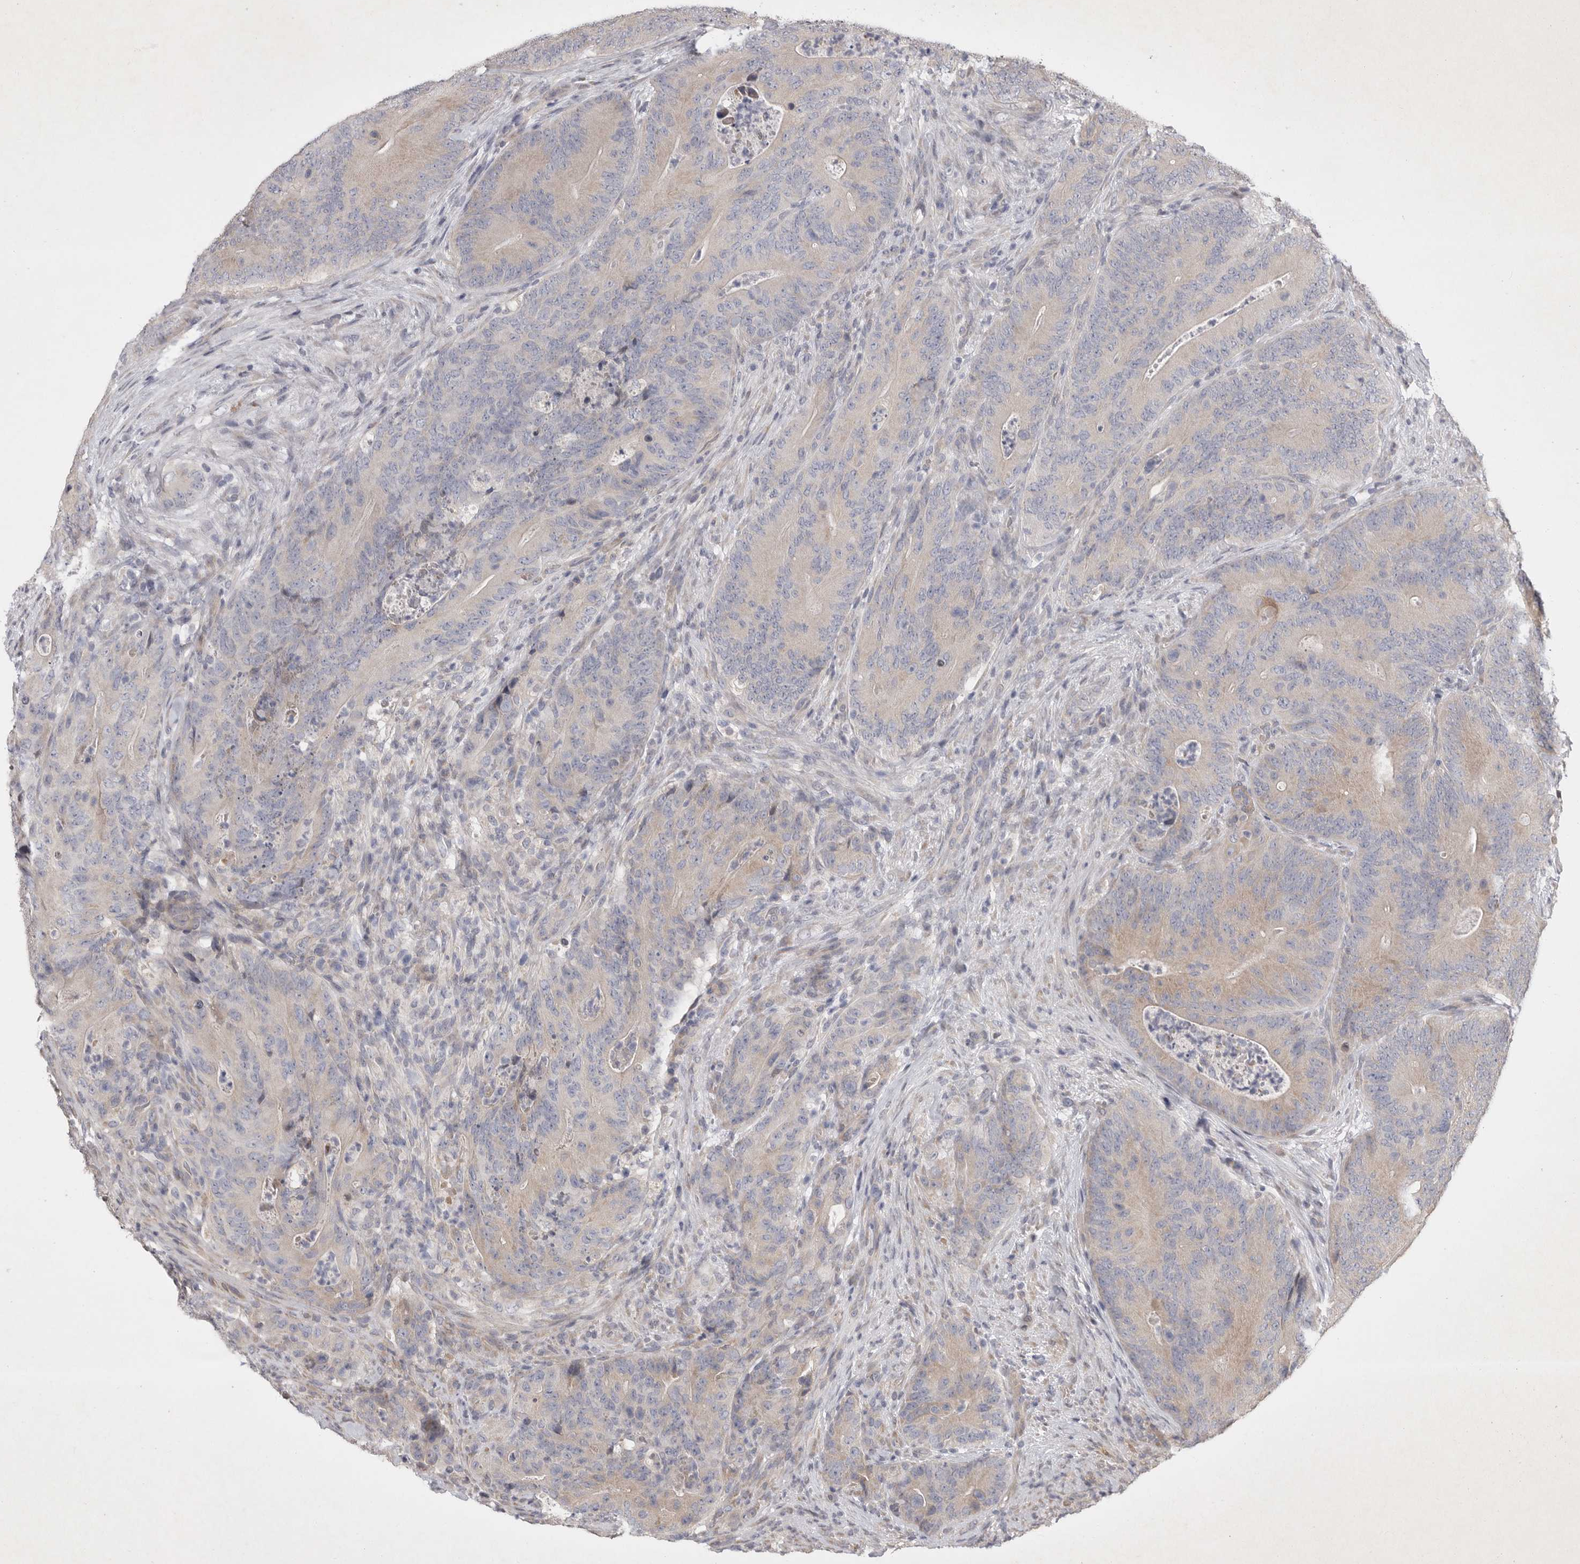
{"staining": {"intensity": "weak", "quantity": "25%-75%", "location": "cytoplasmic/membranous"}, "tissue": "colorectal cancer", "cell_type": "Tumor cells", "image_type": "cancer", "snomed": [{"axis": "morphology", "description": "Normal tissue, NOS"}, {"axis": "topography", "description": "Colon"}], "caption": "Immunohistochemical staining of colorectal cancer exhibits low levels of weak cytoplasmic/membranous expression in approximately 25%-75% of tumor cells.", "gene": "EDEM3", "patient": {"sex": "female", "age": 82}}